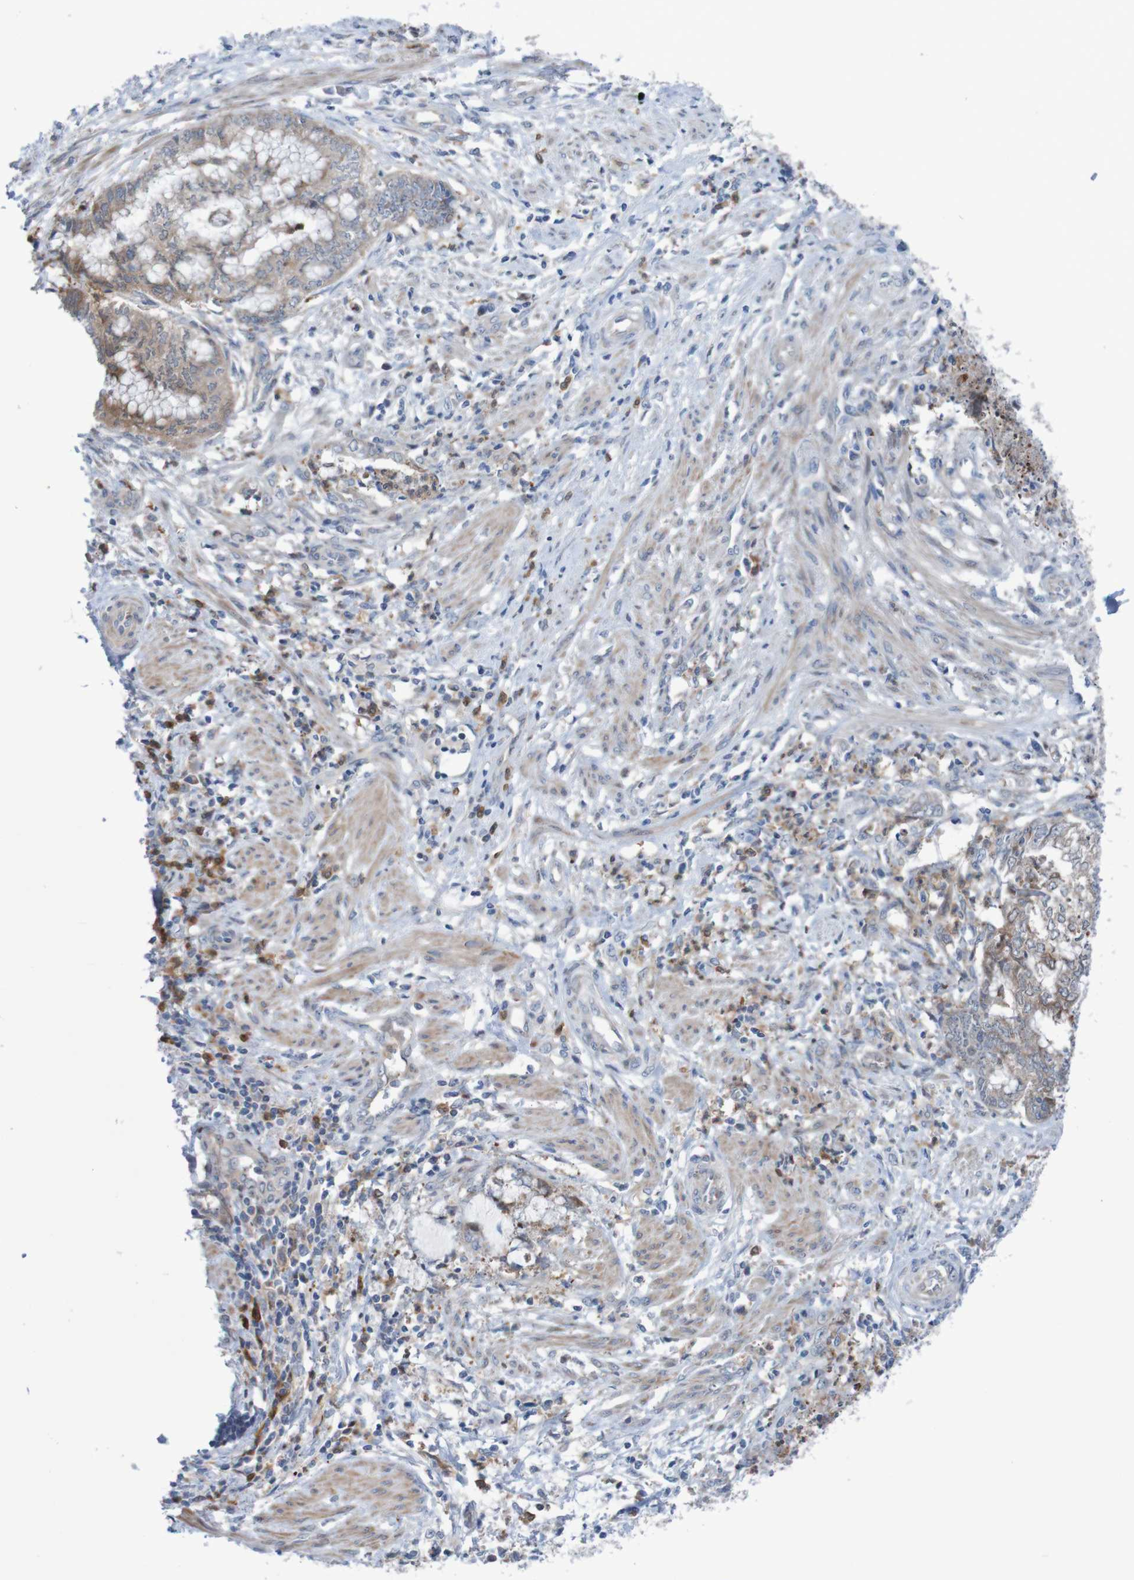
{"staining": {"intensity": "weak", "quantity": ">75%", "location": "cytoplasmic/membranous"}, "tissue": "endometrial cancer", "cell_type": "Tumor cells", "image_type": "cancer", "snomed": [{"axis": "morphology", "description": "Necrosis, NOS"}, {"axis": "morphology", "description": "Adenocarcinoma, NOS"}, {"axis": "topography", "description": "Endometrium"}], "caption": "Immunohistochemistry (IHC) staining of endometrial cancer (adenocarcinoma), which exhibits low levels of weak cytoplasmic/membranous staining in approximately >75% of tumor cells indicating weak cytoplasmic/membranous protein staining. The staining was performed using DAB (brown) for protein detection and nuclei were counterstained in hematoxylin (blue).", "gene": "ANGPT4", "patient": {"sex": "female", "age": 79}}